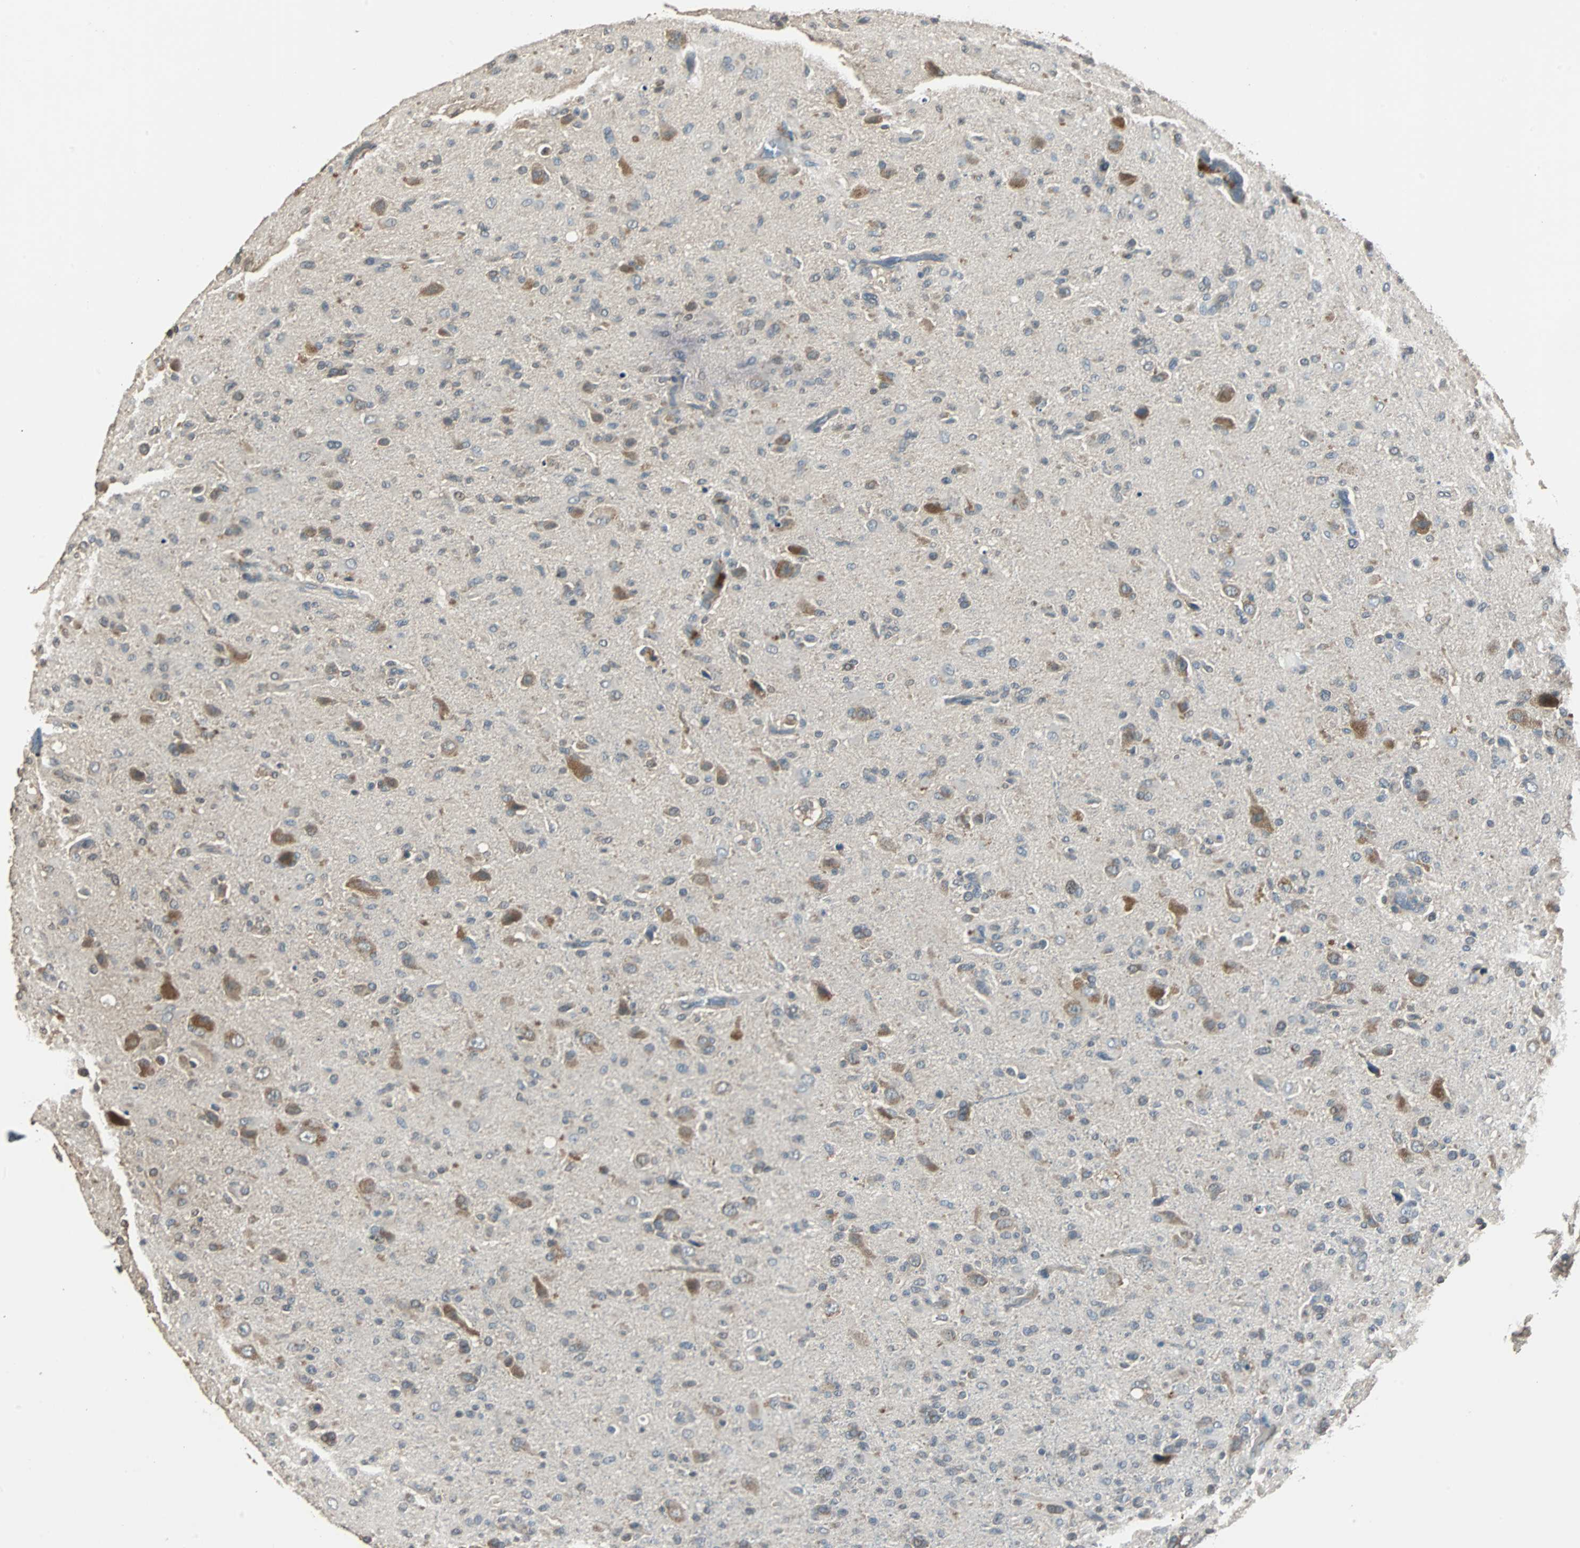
{"staining": {"intensity": "weak", "quantity": "25%-75%", "location": "cytoplasmic/membranous"}, "tissue": "glioma", "cell_type": "Tumor cells", "image_type": "cancer", "snomed": [{"axis": "morphology", "description": "Glioma, malignant, High grade"}, {"axis": "topography", "description": "Brain"}], "caption": "An image showing weak cytoplasmic/membranous expression in about 25%-75% of tumor cells in glioma, as visualized by brown immunohistochemical staining.", "gene": "ABHD2", "patient": {"sex": "male", "age": 71}}